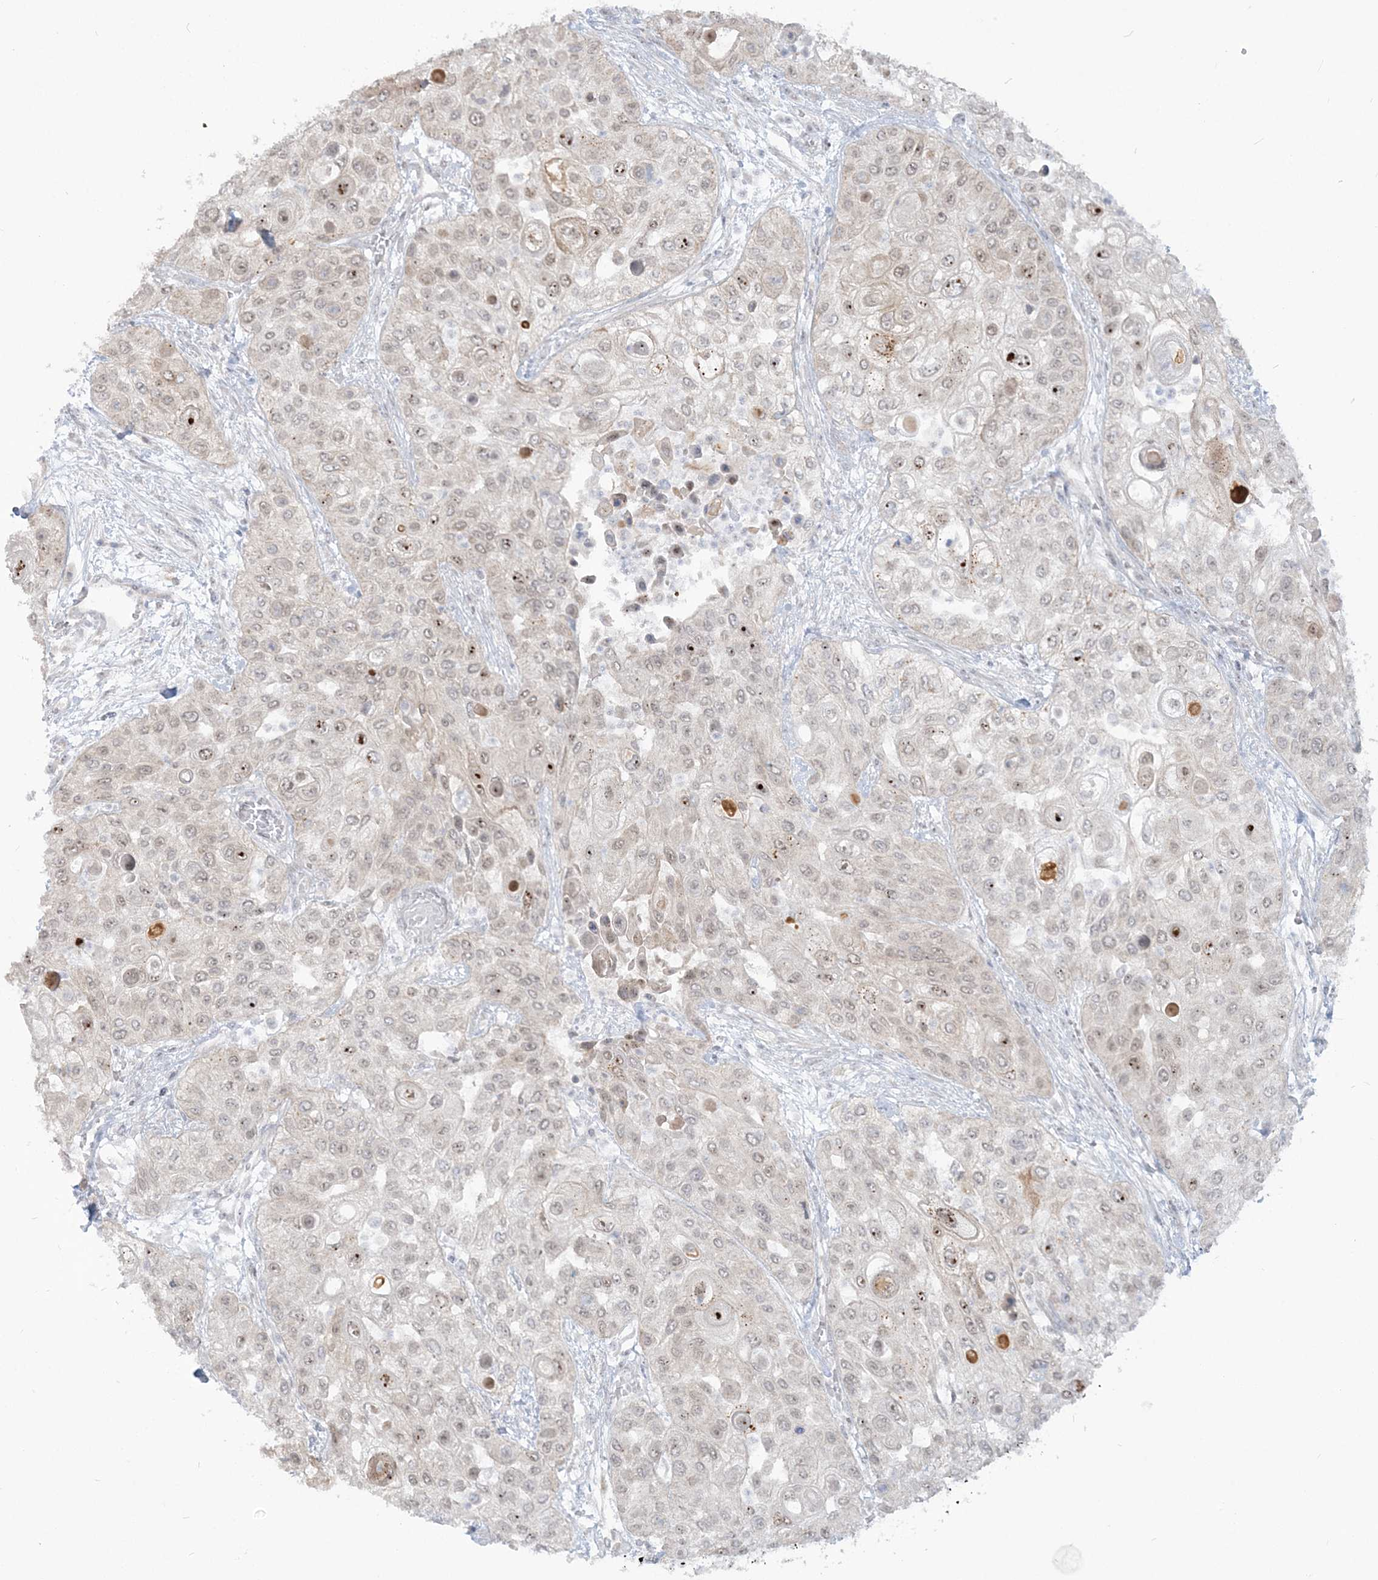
{"staining": {"intensity": "moderate", "quantity": "<25%", "location": "nuclear"}, "tissue": "urothelial cancer", "cell_type": "Tumor cells", "image_type": "cancer", "snomed": [{"axis": "morphology", "description": "Urothelial carcinoma, High grade"}, {"axis": "topography", "description": "Urinary bladder"}], "caption": "DAB immunohistochemical staining of human urothelial carcinoma (high-grade) demonstrates moderate nuclear protein staining in about <25% of tumor cells.", "gene": "SDAD1", "patient": {"sex": "female", "age": 79}}